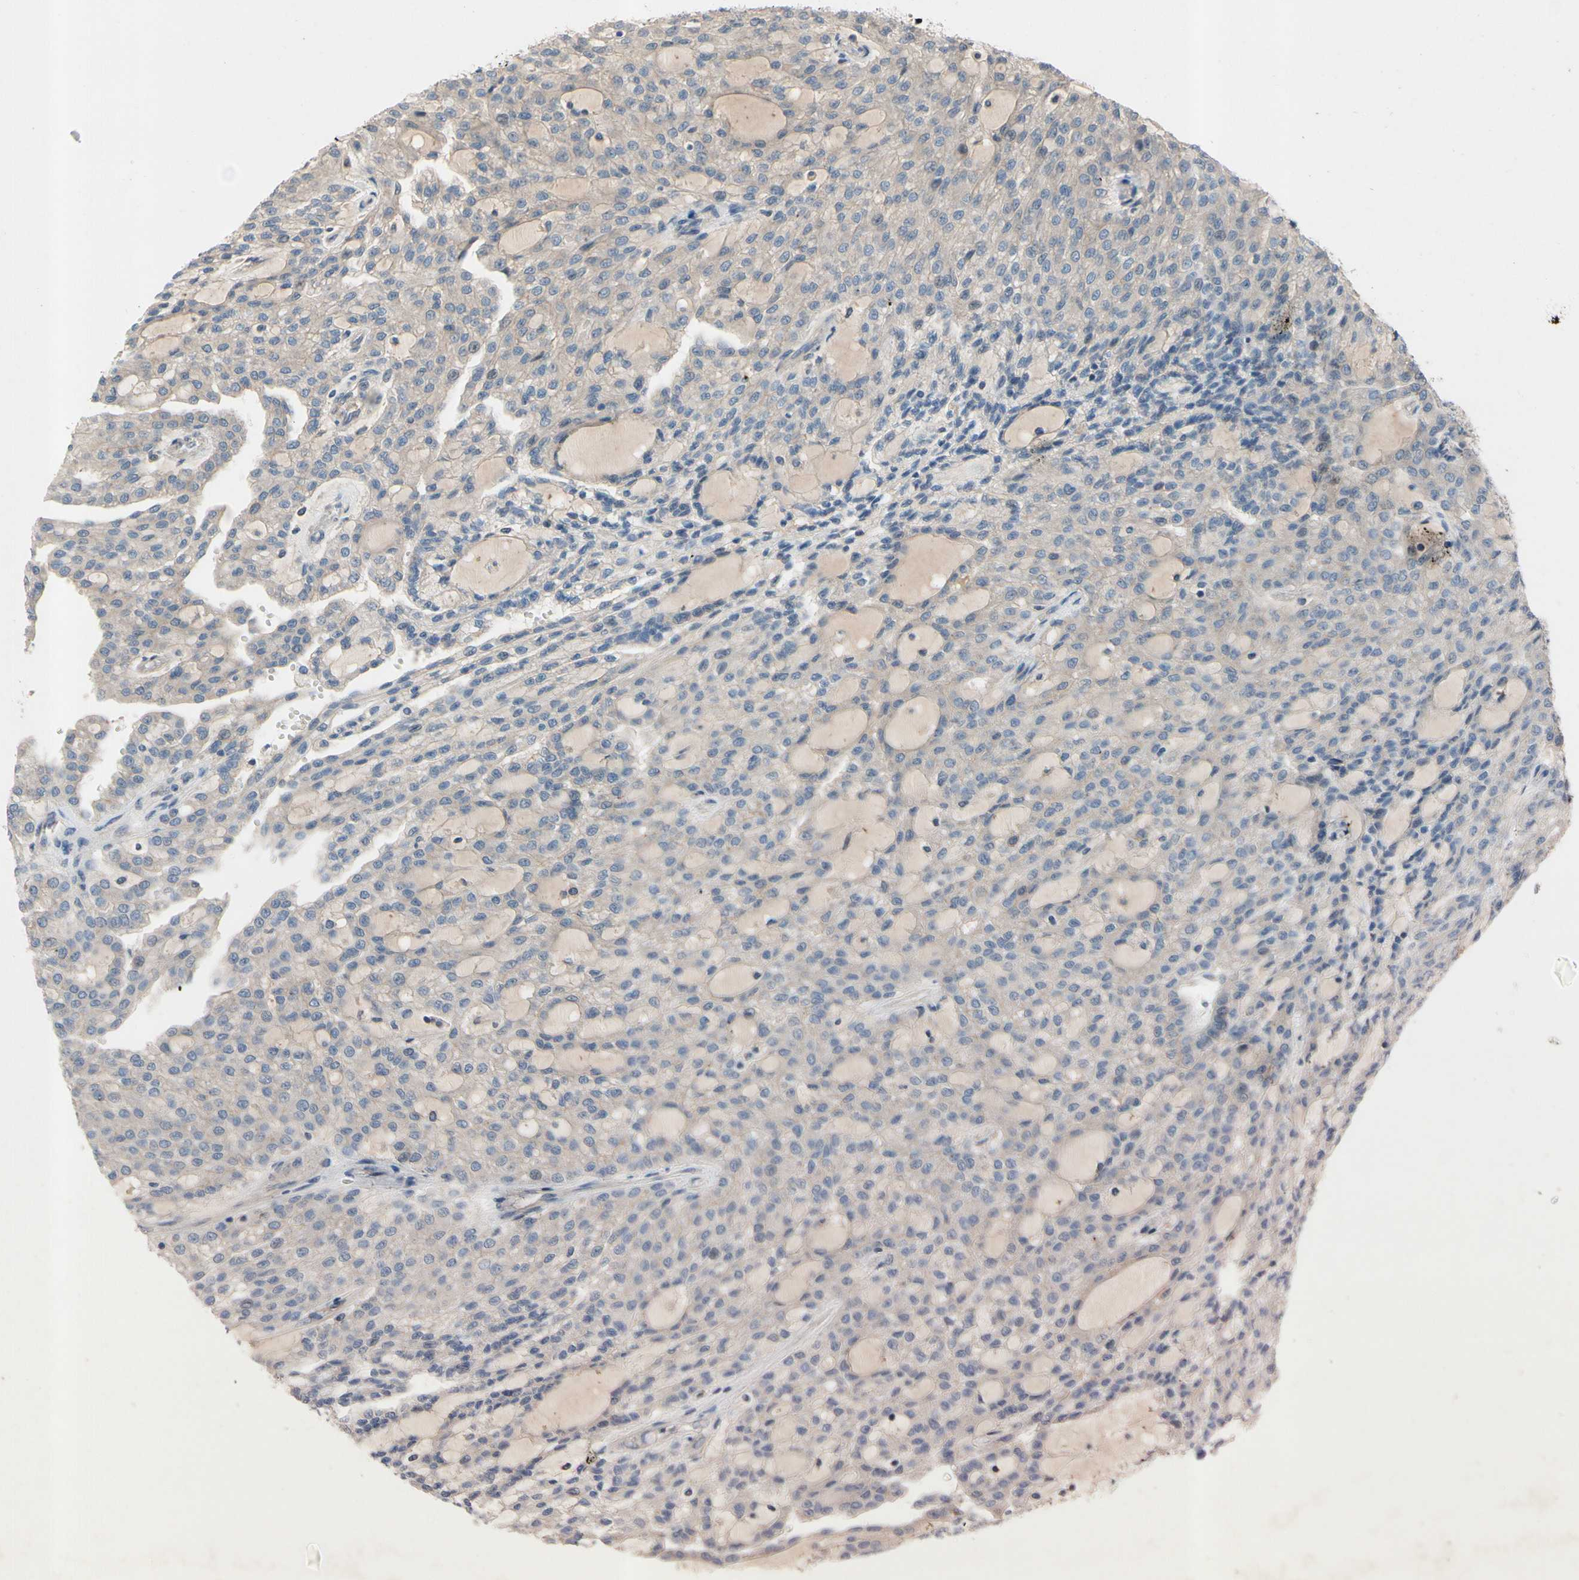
{"staining": {"intensity": "weak", "quantity": ">75%", "location": "cytoplasmic/membranous"}, "tissue": "renal cancer", "cell_type": "Tumor cells", "image_type": "cancer", "snomed": [{"axis": "morphology", "description": "Adenocarcinoma, NOS"}, {"axis": "topography", "description": "Kidney"}], "caption": "A low amount of weak cytoplasmic/membranous expression is identified in approximately >75% of tumor cells in adenocarcinoma (renal) tissue.", "gene": "ICAM5", "patient": {"sex": "male", "age": 63}}